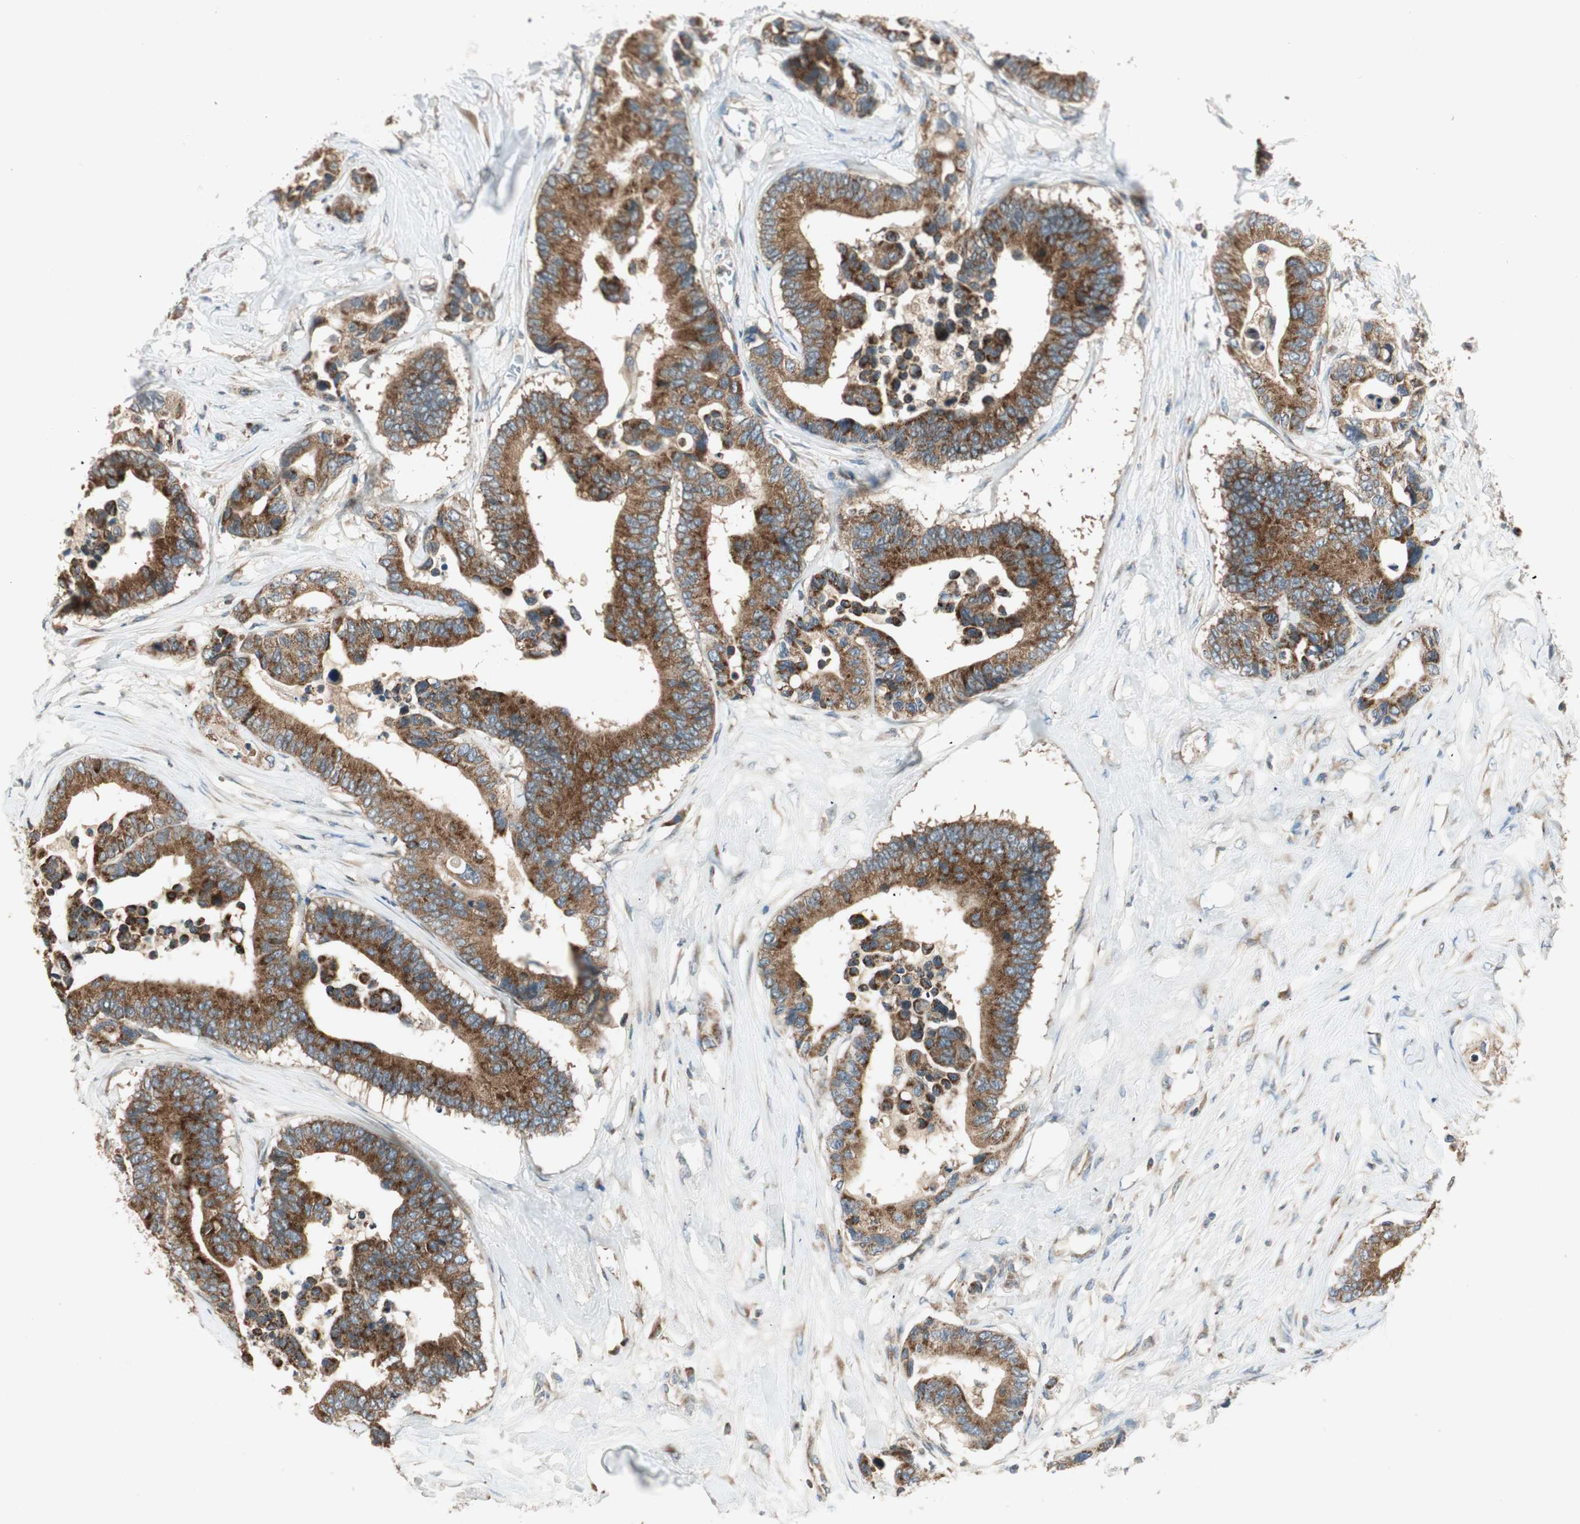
{"staining": {"intensity": "strong", "quantity": ">75%", "location": "cytoplasmic/membranous"}, "tissue": "colorectal cancer", "cell_type": "Tumor cells", "image_type": "cancer", "snomed": [{"axis": "morphology", "description": "Normal tissue, NOS"}, {"axis": "morphology", "description": "Adenocarcinoma, NOS"}, {"axis": "topography", "description": "Colon"}], "caption": "Protein analysis of colorectal adenocarcinoma tissue demonstrates strong cytoplasmic/membranous expression in about >75% of tumor cells.", "gene": "CHADL", "patient": {"sex": "male", "age": 82}}